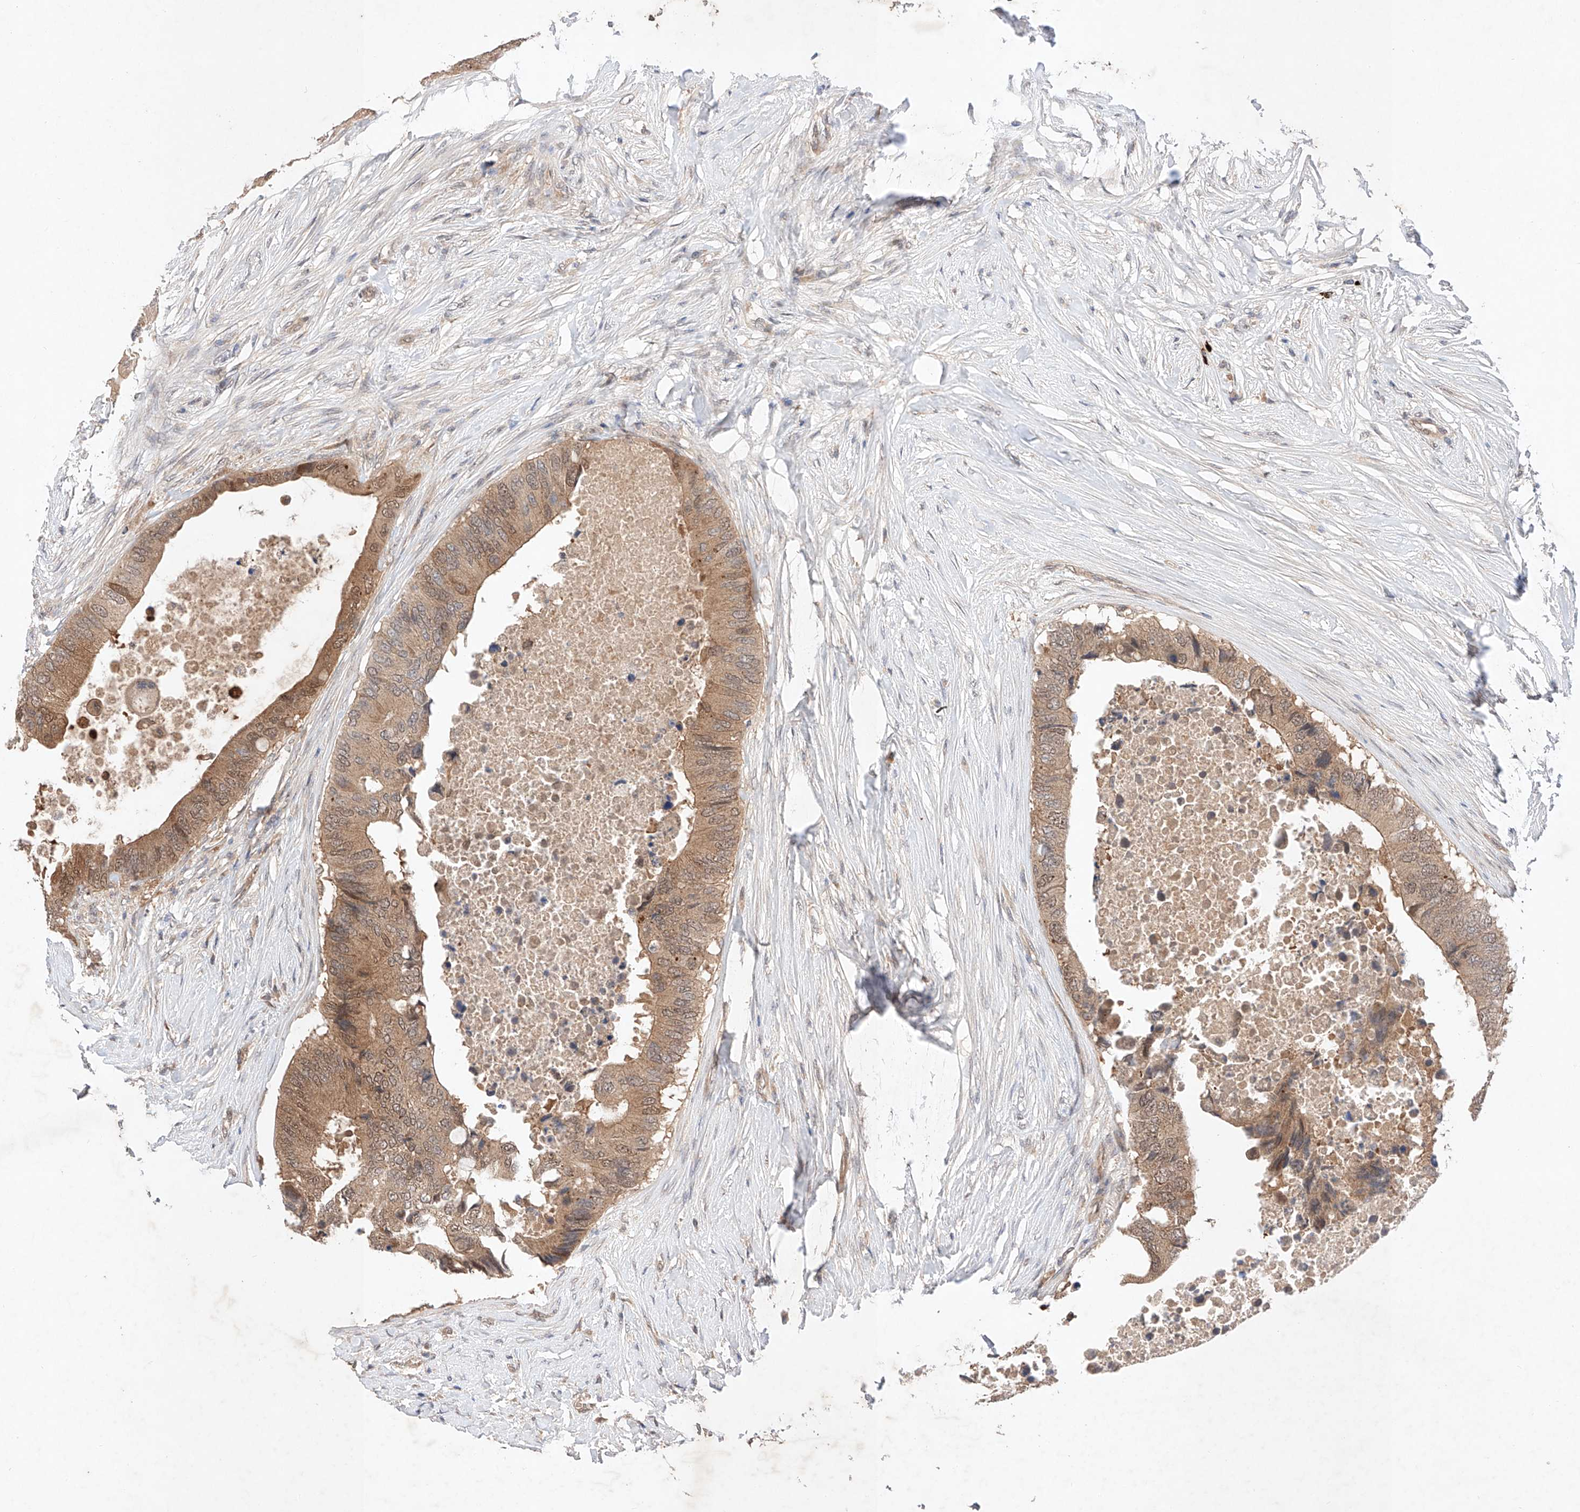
{"staining": {"intensity": "moderate", "quantity": ">75%", "location": "cytoplasmic/membranous,nuclear"}, "tissue": "colorectal cancer", "cell_type": "Tumor cells", "image_type": "cancer", "snomed": [{"axis": "morphology", "description": "Adenocarcinoma, NOS"}, {"axis": "topography", "description": "Colon"}], "caption": "This is an image of immunohistochemistry (IHC) staining of adenocarcinoma (colorectal), which shows moderate positivity in the cytoplasmic/membranous and nuclear of tumor cells.", "gene": "ZNF124", "patient": {"sex": "male", "age": 71}}